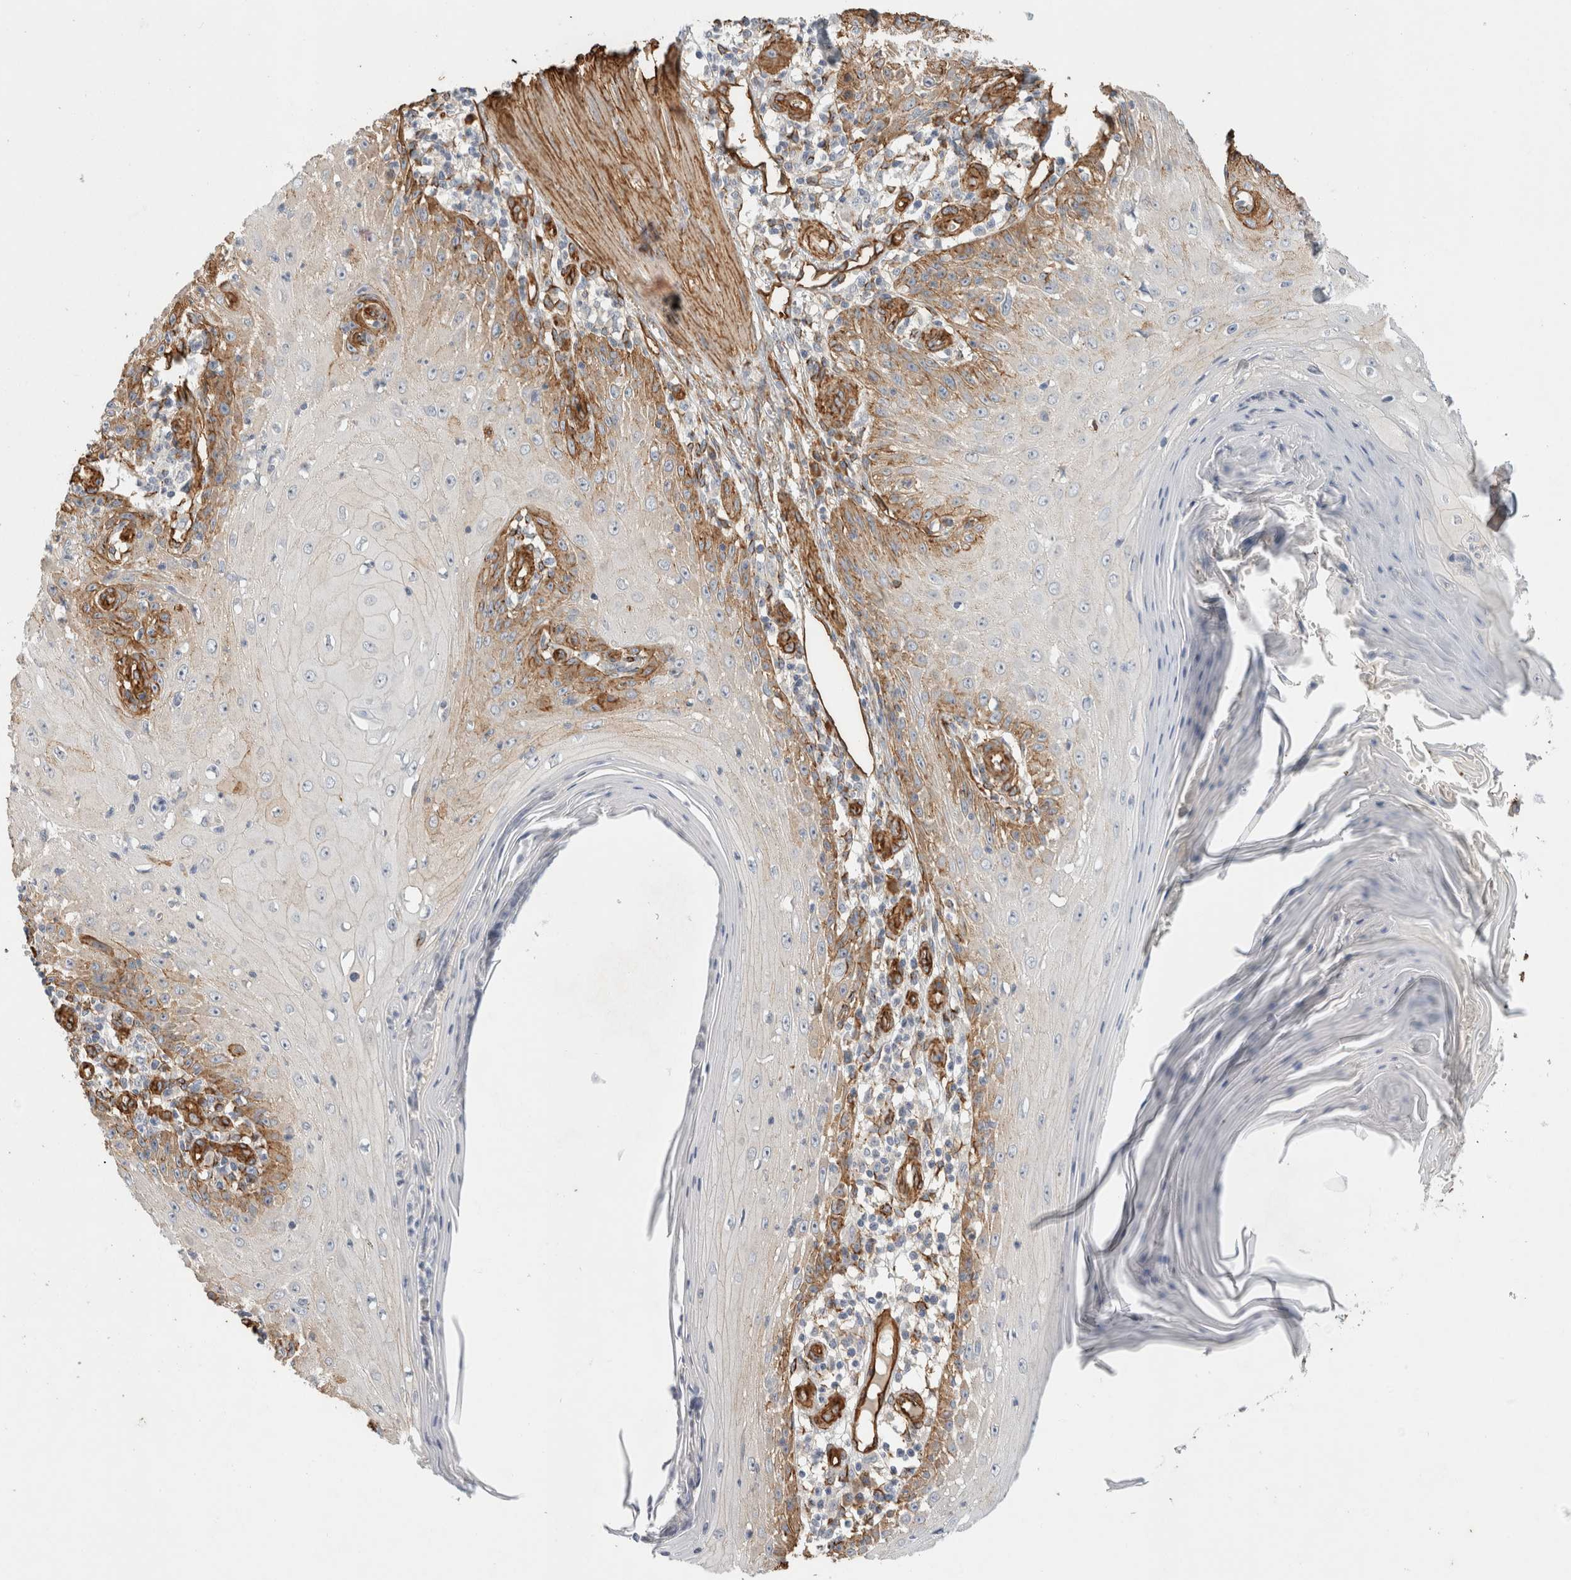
{"staining": {"intensity": "moderate", "quantity": "<25%", "location": "cytoplasmic/membranous"}, "tissue": "skin cancer", "cell_type": "Tumor cells", "image_type": "cancer", "snomed": [{"axis": "morphology", "description": "Squamous cell carcinoma, NOS"}, {"axis": "topography", "description": "Skin"}], "caption": "Tumor cells show low levels of moderate cytoplasmic/membranous expression in about <25% of cells in human squamous cell carcinoma (skin).", "gene": "JMJD4", "patient": {"sex": "female", "age": 73}}